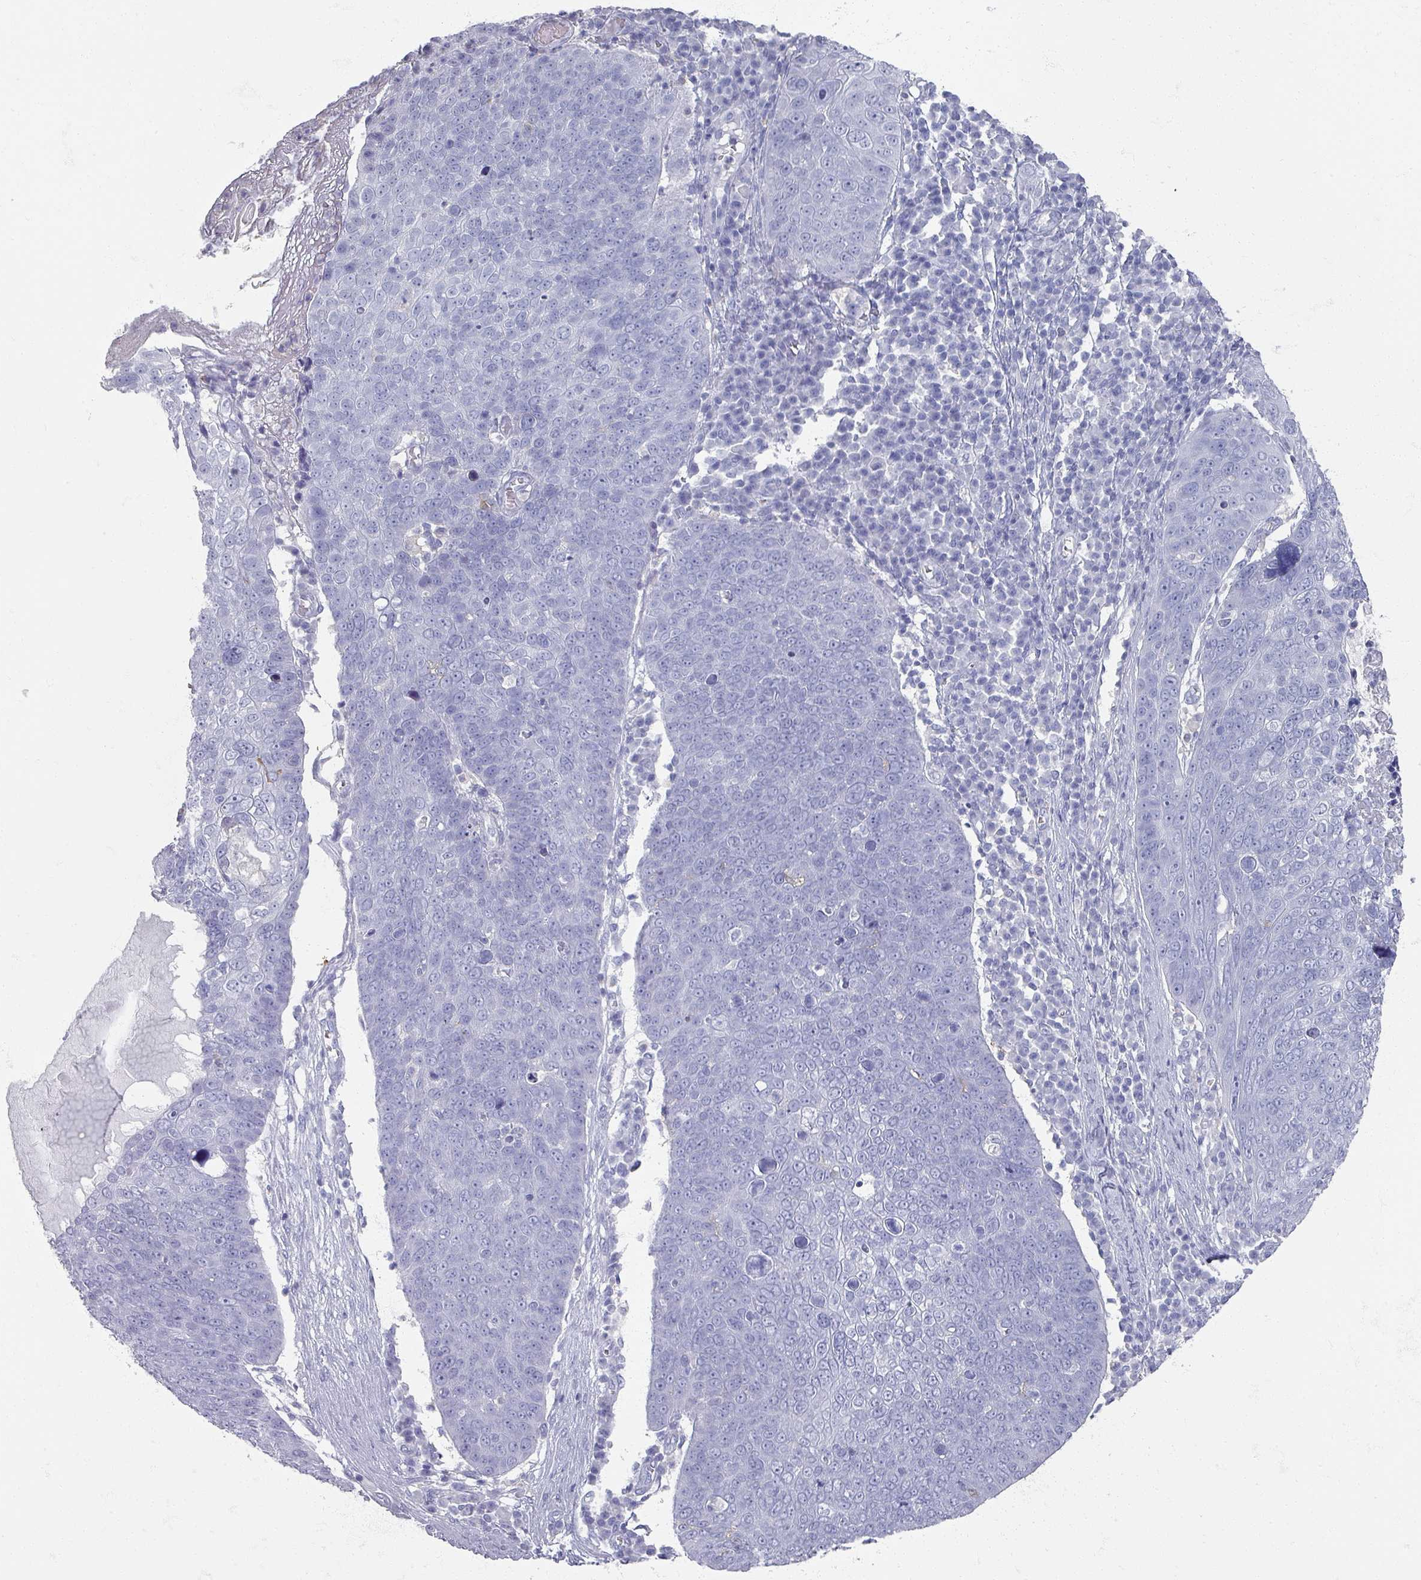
{"staining": {"intensity": "negative", "quantity": "none", "location": "none"}, "tissue": "skin cancer", "cell_type": "Tumor cells", "image_type": "cancer", "snomed": [{"axis": "morphology", "description": "Squamous cell carcinoma, NOS"}, {"axis": "topography", "description": "Skin"}], "caption": "High power microscopy image of an immunohistochemistry (IHC) micrograph of squamous cell carcinoma (skin), revealing no significant expression in tumor cells.", "gene": "OMG", "patient": {"sex": "male", "age": 71}}